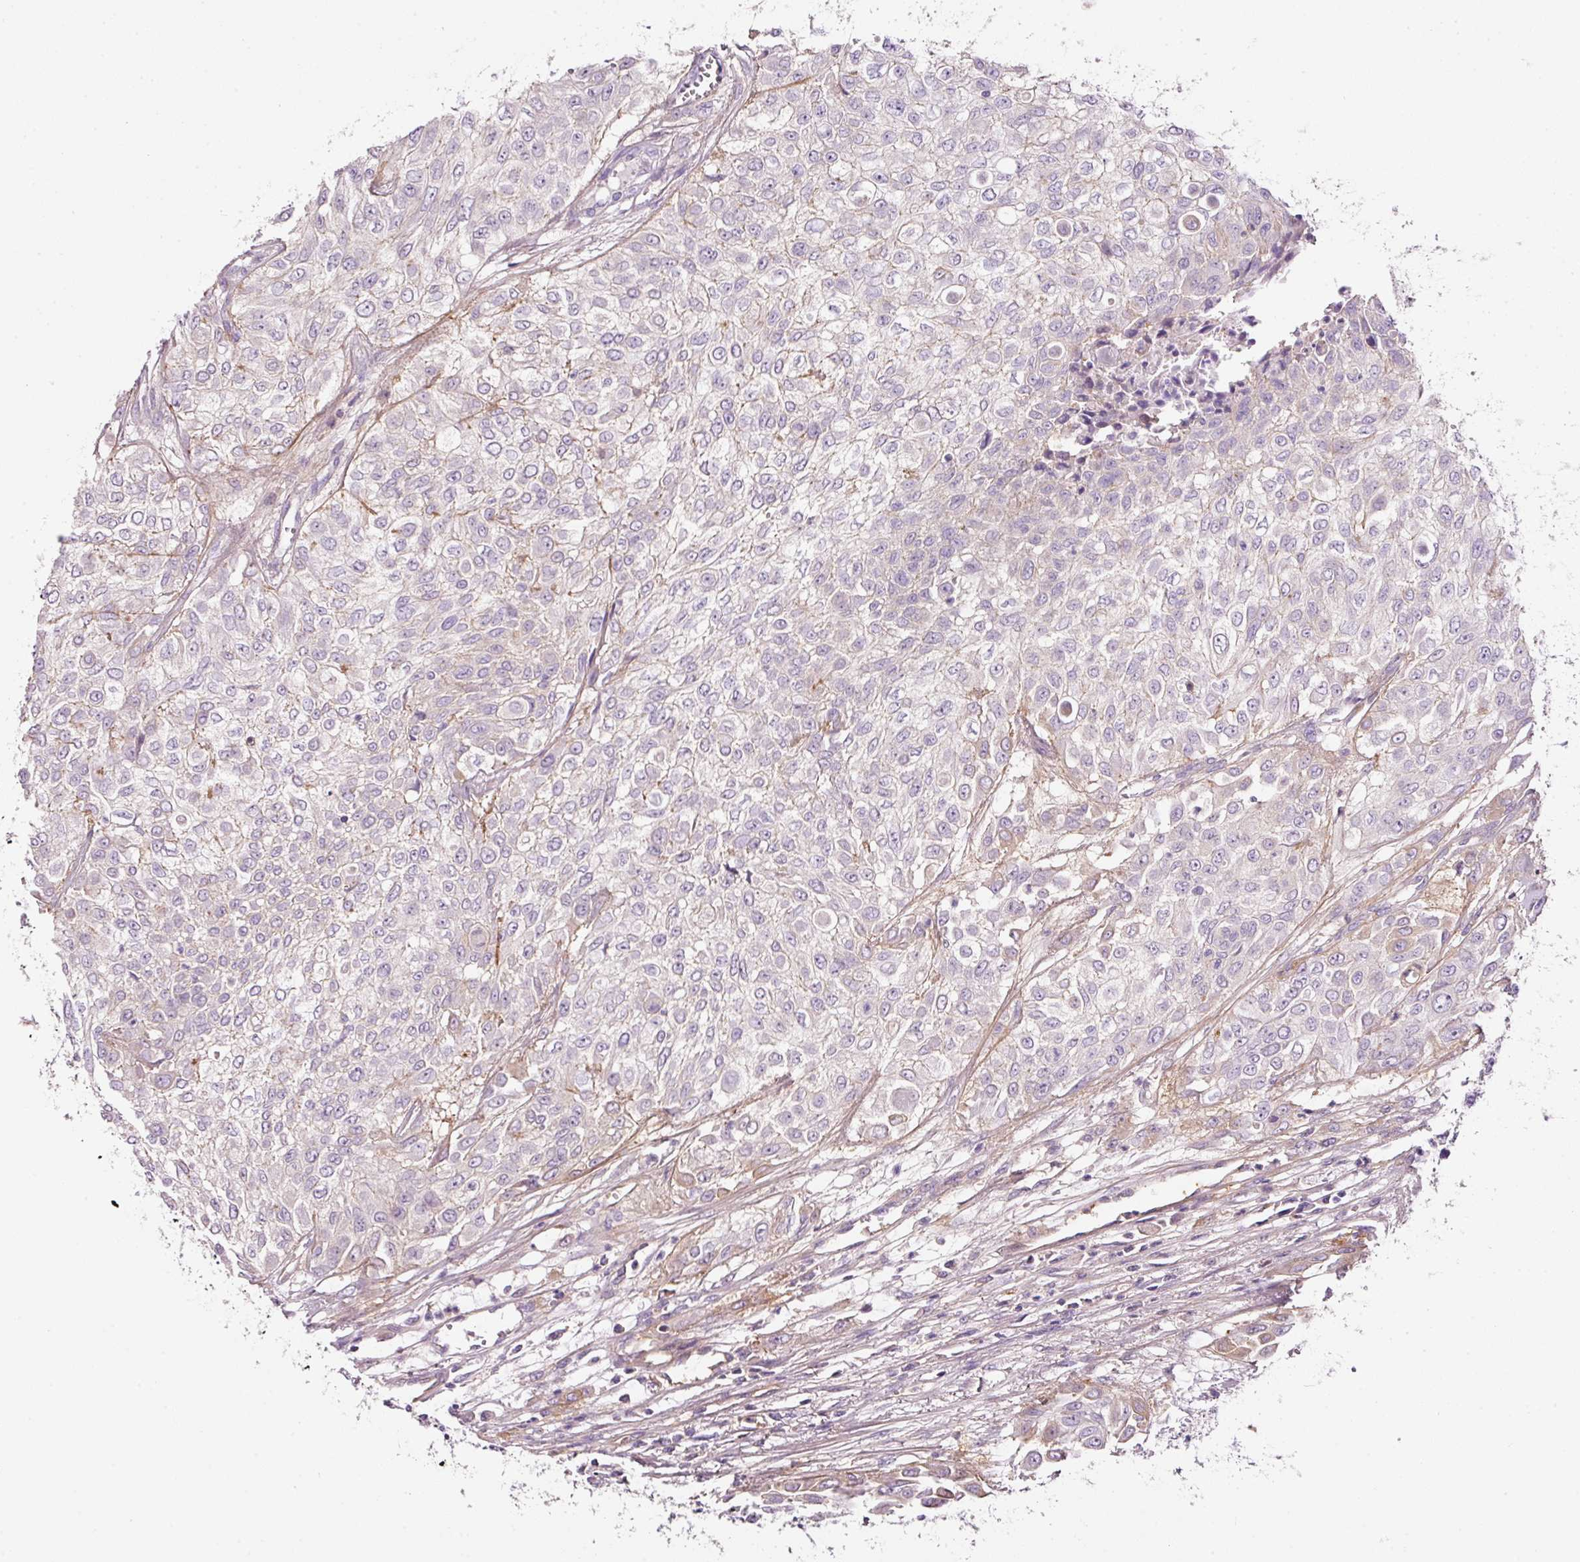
{"staining": {"intensity": "negative", "quantity": "none", "location": "none"}, "tissue": "urothelial cancer", "cell_type": "Tumor cells", "image_type": "cancer", "snomed": [{"axis": "morphology", "description": "Urothelial carcinoma, High grade"}, {"axis": "topography", "description": "Urinary bladder"}], "caption": "A high-resolution micrograph shows IHC staining of high-grade urothelial carcinoma, which displays no significant positivity in tumor cells.", "gene": "SOS2", "patient": {"sex": "male", "age": 57}}